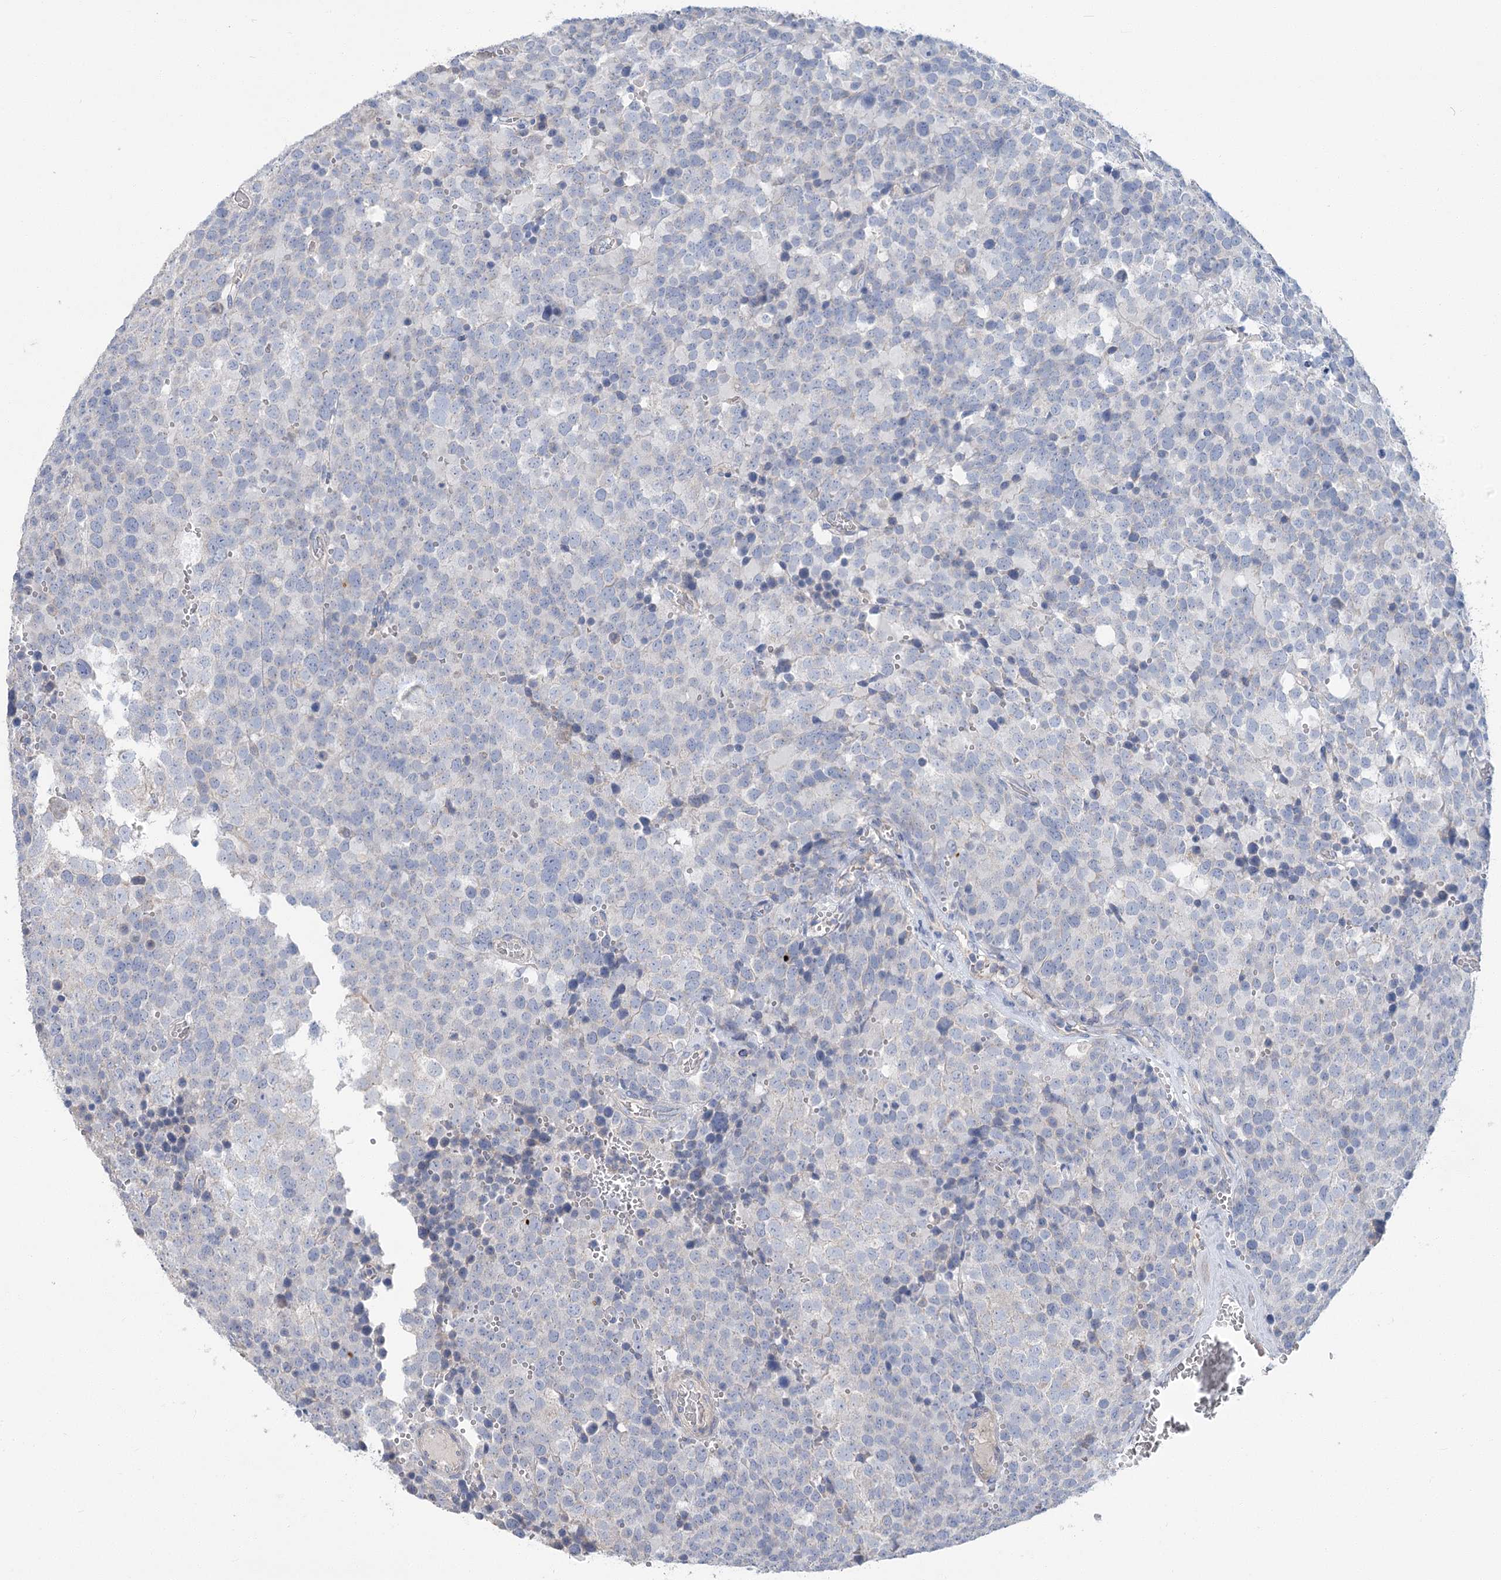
{"staining": {"intensity": "negative", "quantity": "none", "location": "none"}, "tissue": "testis cancer", "cell_type": "Tumor cells", "image_type": "cancer", "snomed": [{"axis": "morphology", "description": "Seminoma, NOS"}, {"axis": "topography", "description": "Testis"}], "caption": "There is no significant staining in tumor cells of testis seminoma.", "gene": "SLC9A3", "patient": {"sex": "male", "age": 71}}